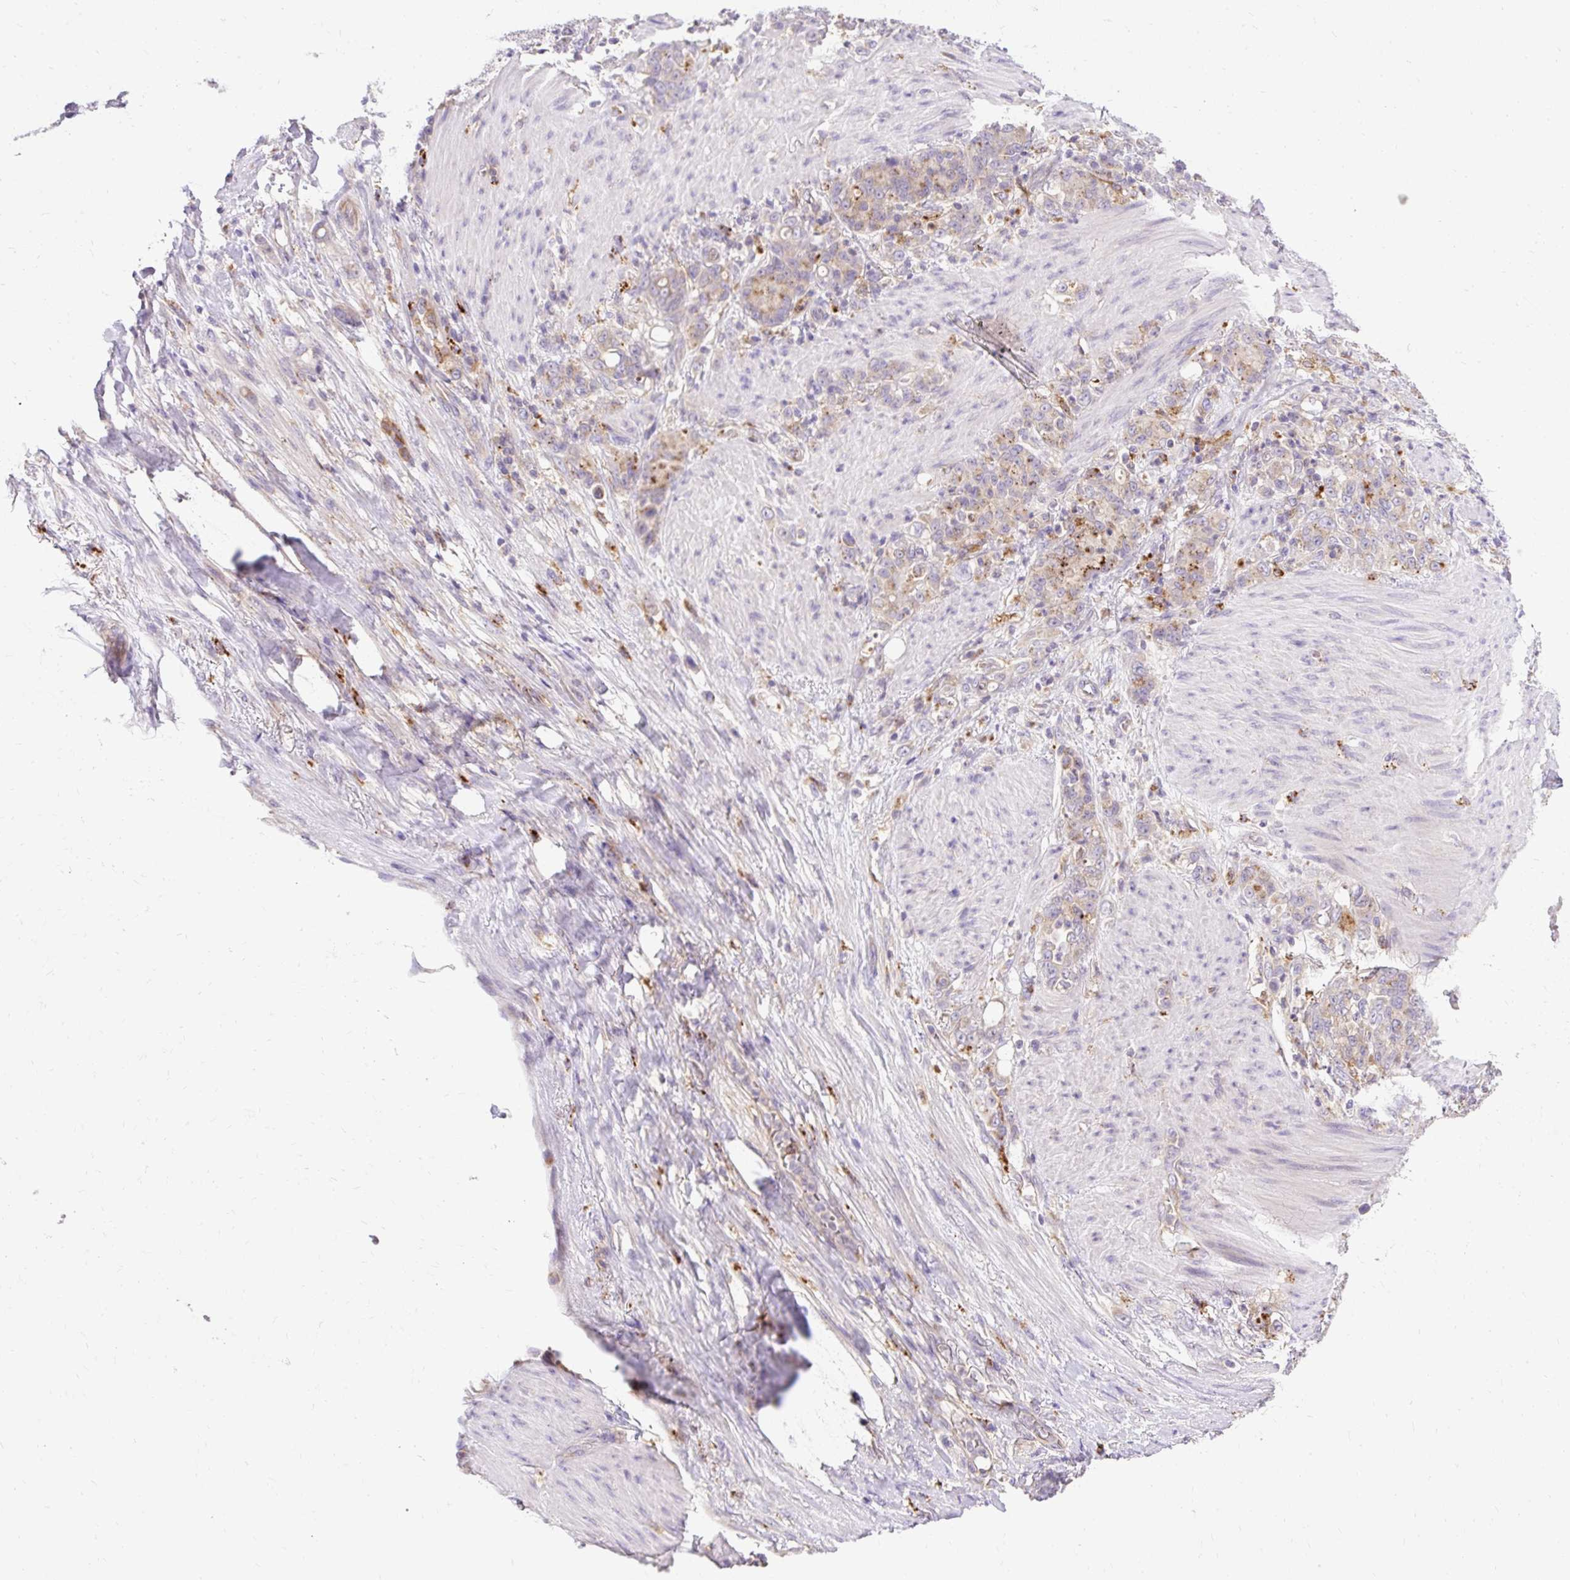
{"staining": {"intensity": "moderate", "quantity": "<25%", "location": "cytoplasmic/membranous"}, "tissue": "stomach cancer", "cell_type": "Tumor cells", "image_type": "cancer", "snomed": [{"axis": "morphology", "description": "Adenocarcinoma, NOS"}, {"axis": "topography", "description": "Stomach"}], "caption": "Protein expression analysis of stomach cancer (adenocarcinoma) exhibits moderate cytoplasmic/membranous positivity in about <25% of tumor cells.", "gene": "HEXB", "patient": {"sex": "female", "age": 79}}